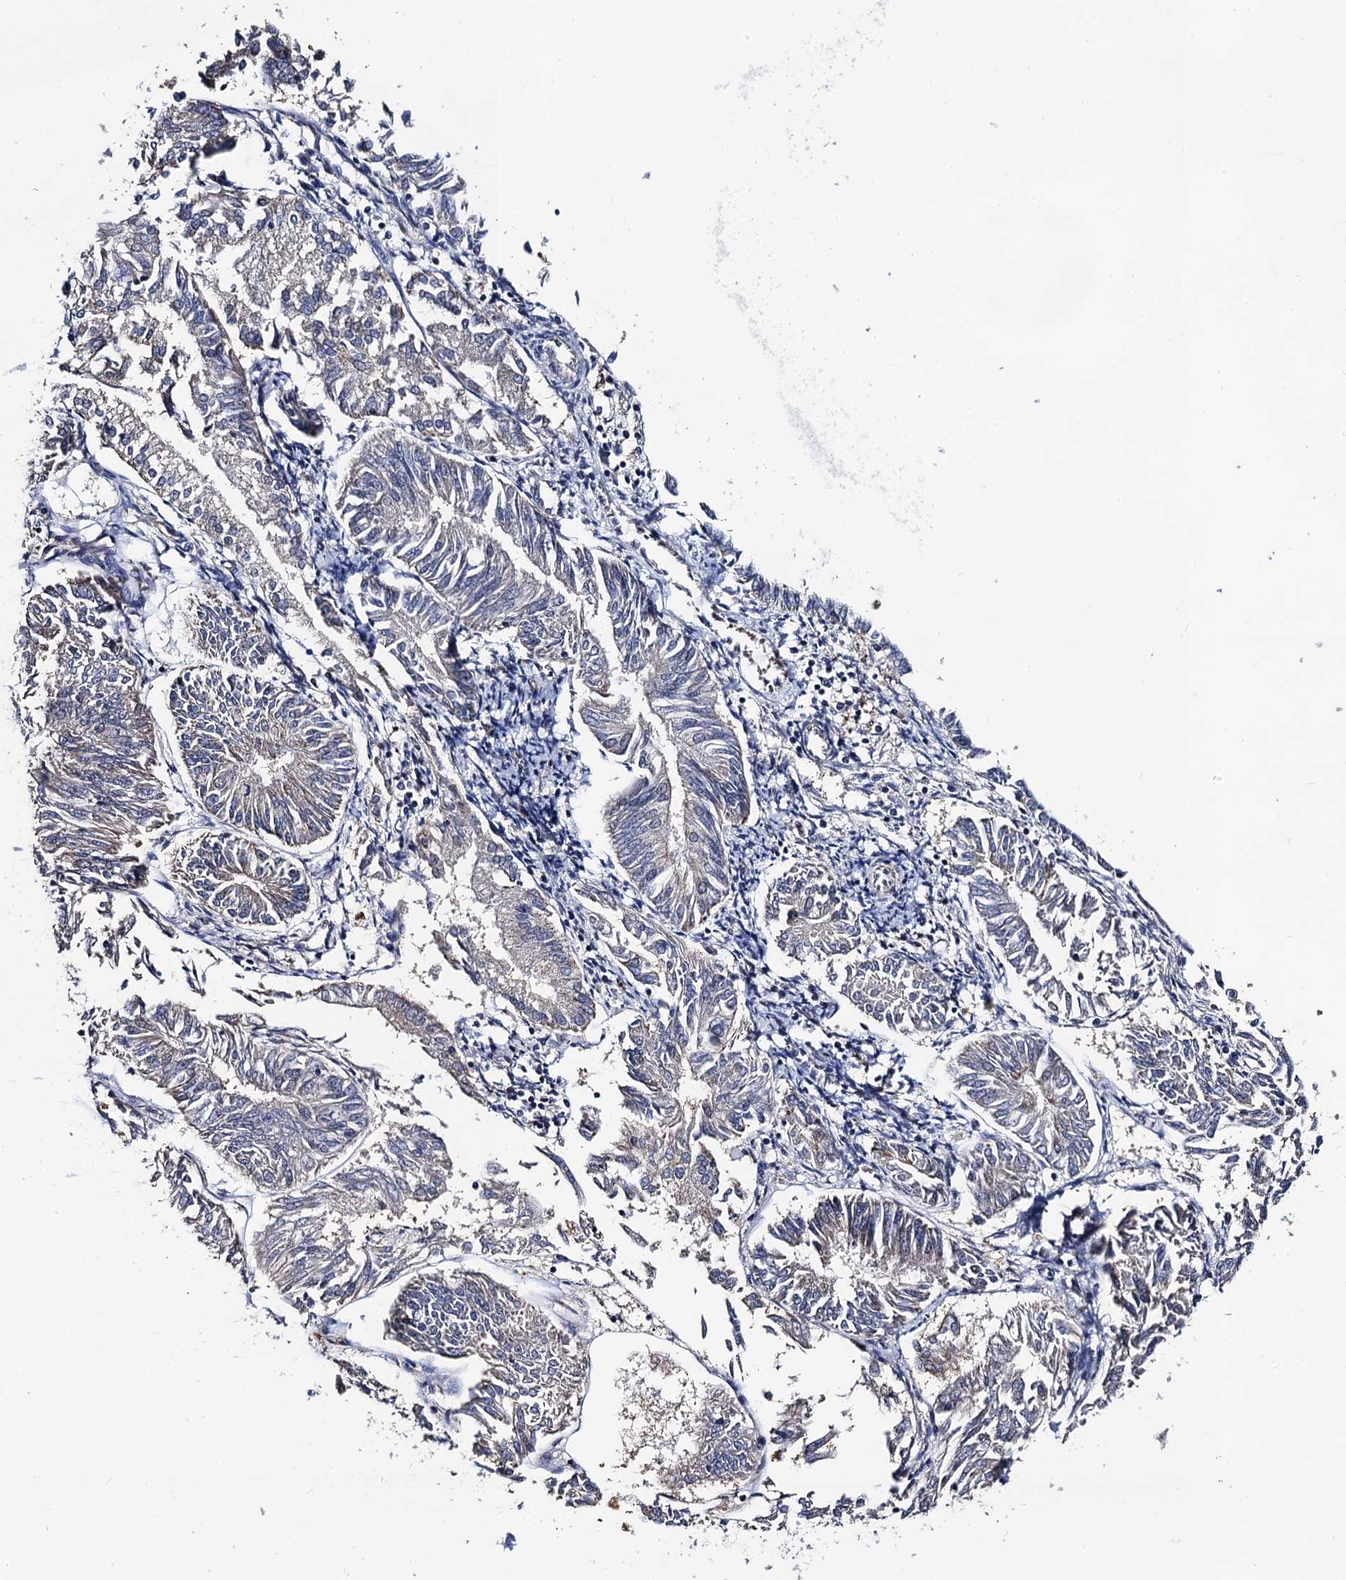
{"staining": {"intensity": "negative", "quantity": "none", "location": "none"}, "tissue": "endometrial cancer", "cell_type": "Tumor cells", "image_type": "cancer", "snomed": [{"axis": "morphology", "description": "Adenocarcinoma, NOS"}, {"axis": "topography", "description": "Endometrium"}], "caption": "Protein analysis of endometrial cancer exhibits no significant positivity in tumor cells.", "gene": "PTCD3", "patient": {"sex": "female", "age": 58}}